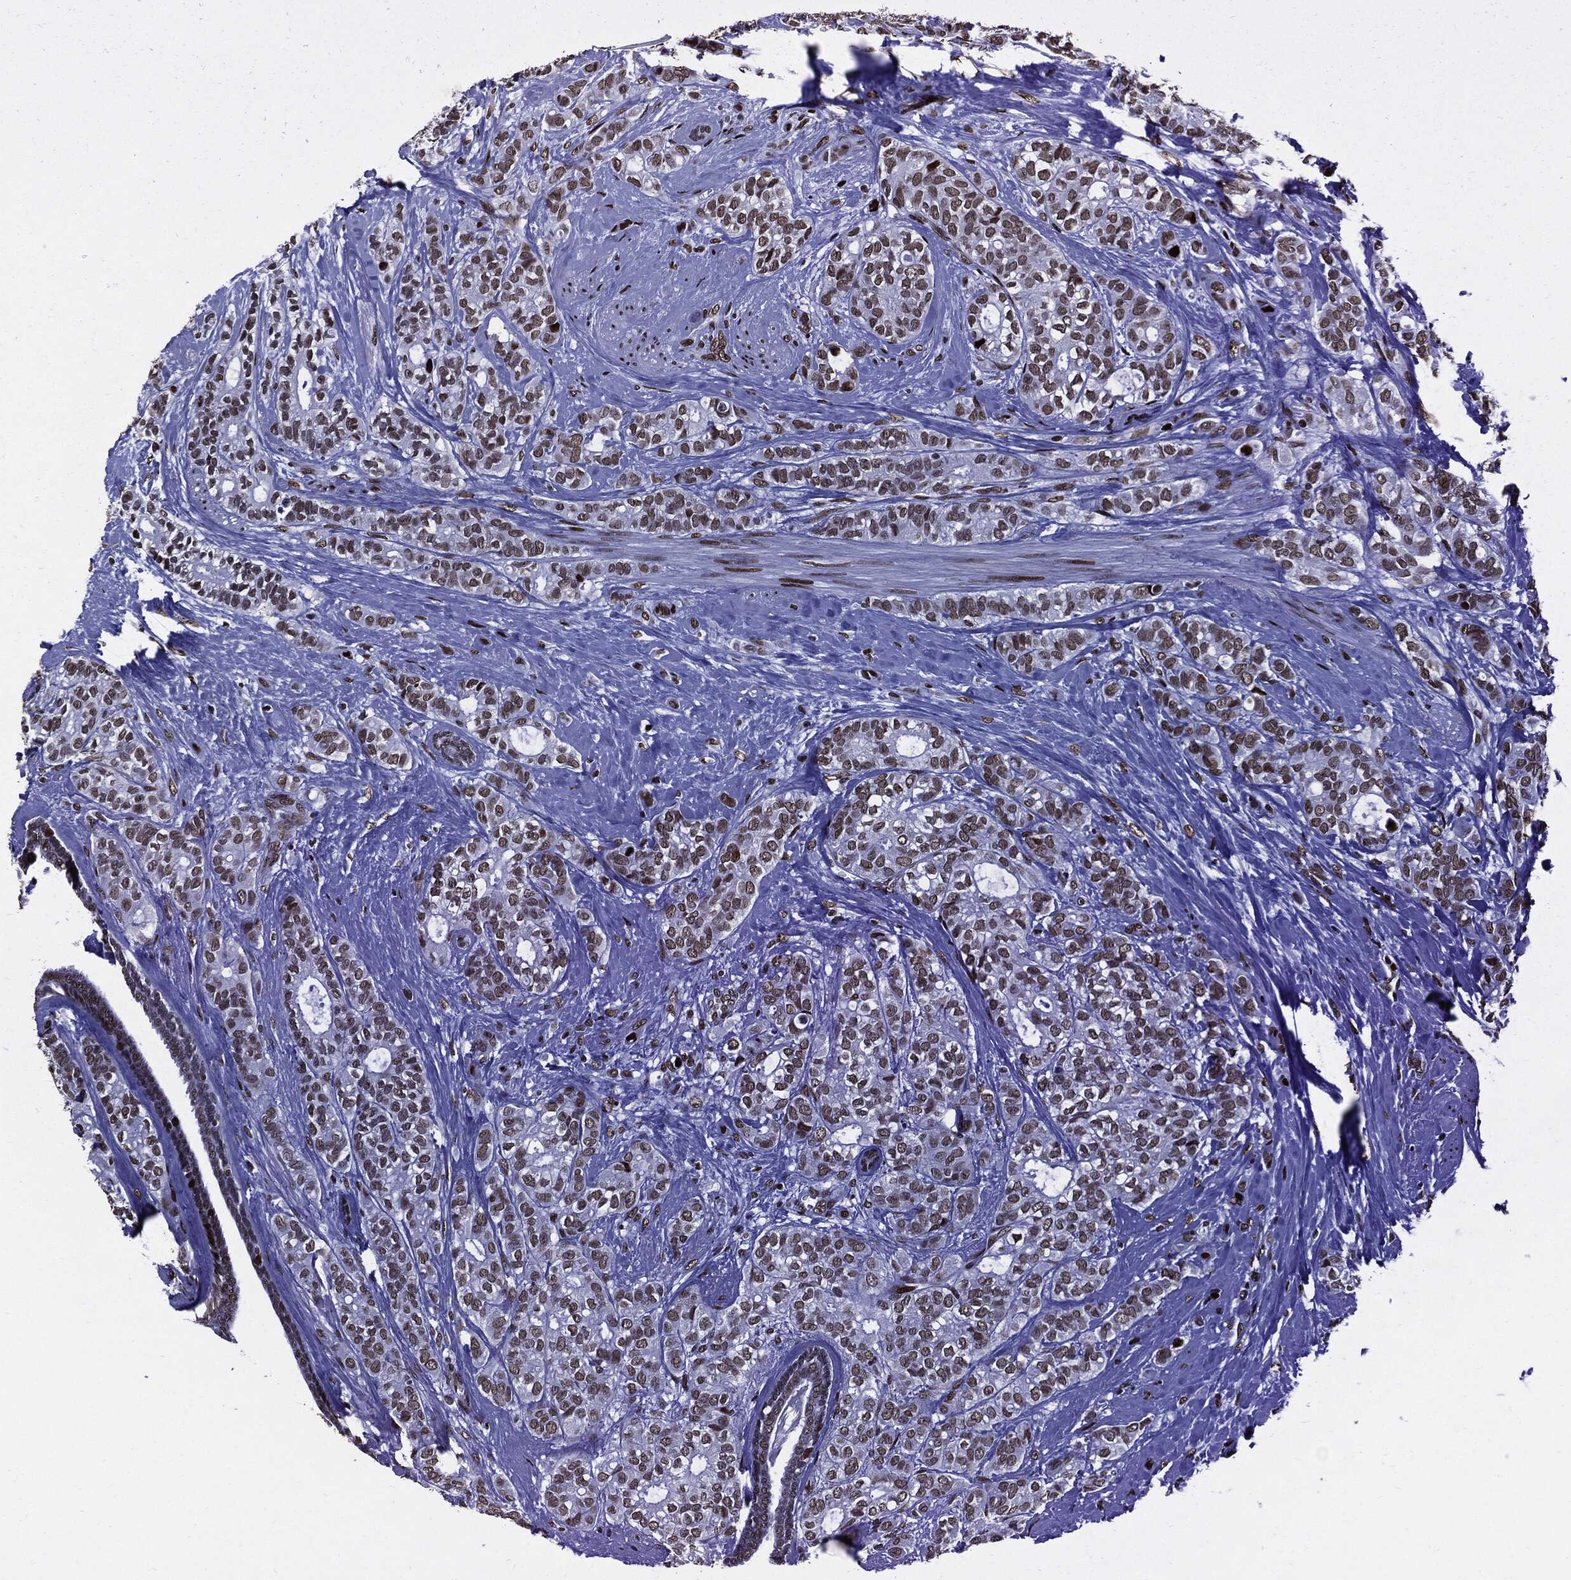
{"staining": {"intensity": "moderate", "quantity": ">75%", "location": "nuclear"}, "tissue": "breast cancer", "cell_type": "Tumor cells", "image_type": "cancer", "snomed": [{"axis": "morphology", "description": "Duct carcinoma"}, {"axis": "topography", "description": "Breast"}], "caption": "Immunohistochemical staining of human breast cancer (intraductal carcinoma) demonstrates medium levels of moderate nuclear positivity in about >75% of tumor cells. Using DAB (brown) and hematoxylin (blue) stains, captured at high magnification using brightfield microscopy.", "gene": "ZFP91", "patient": {"sex": "female", "age": 71}}